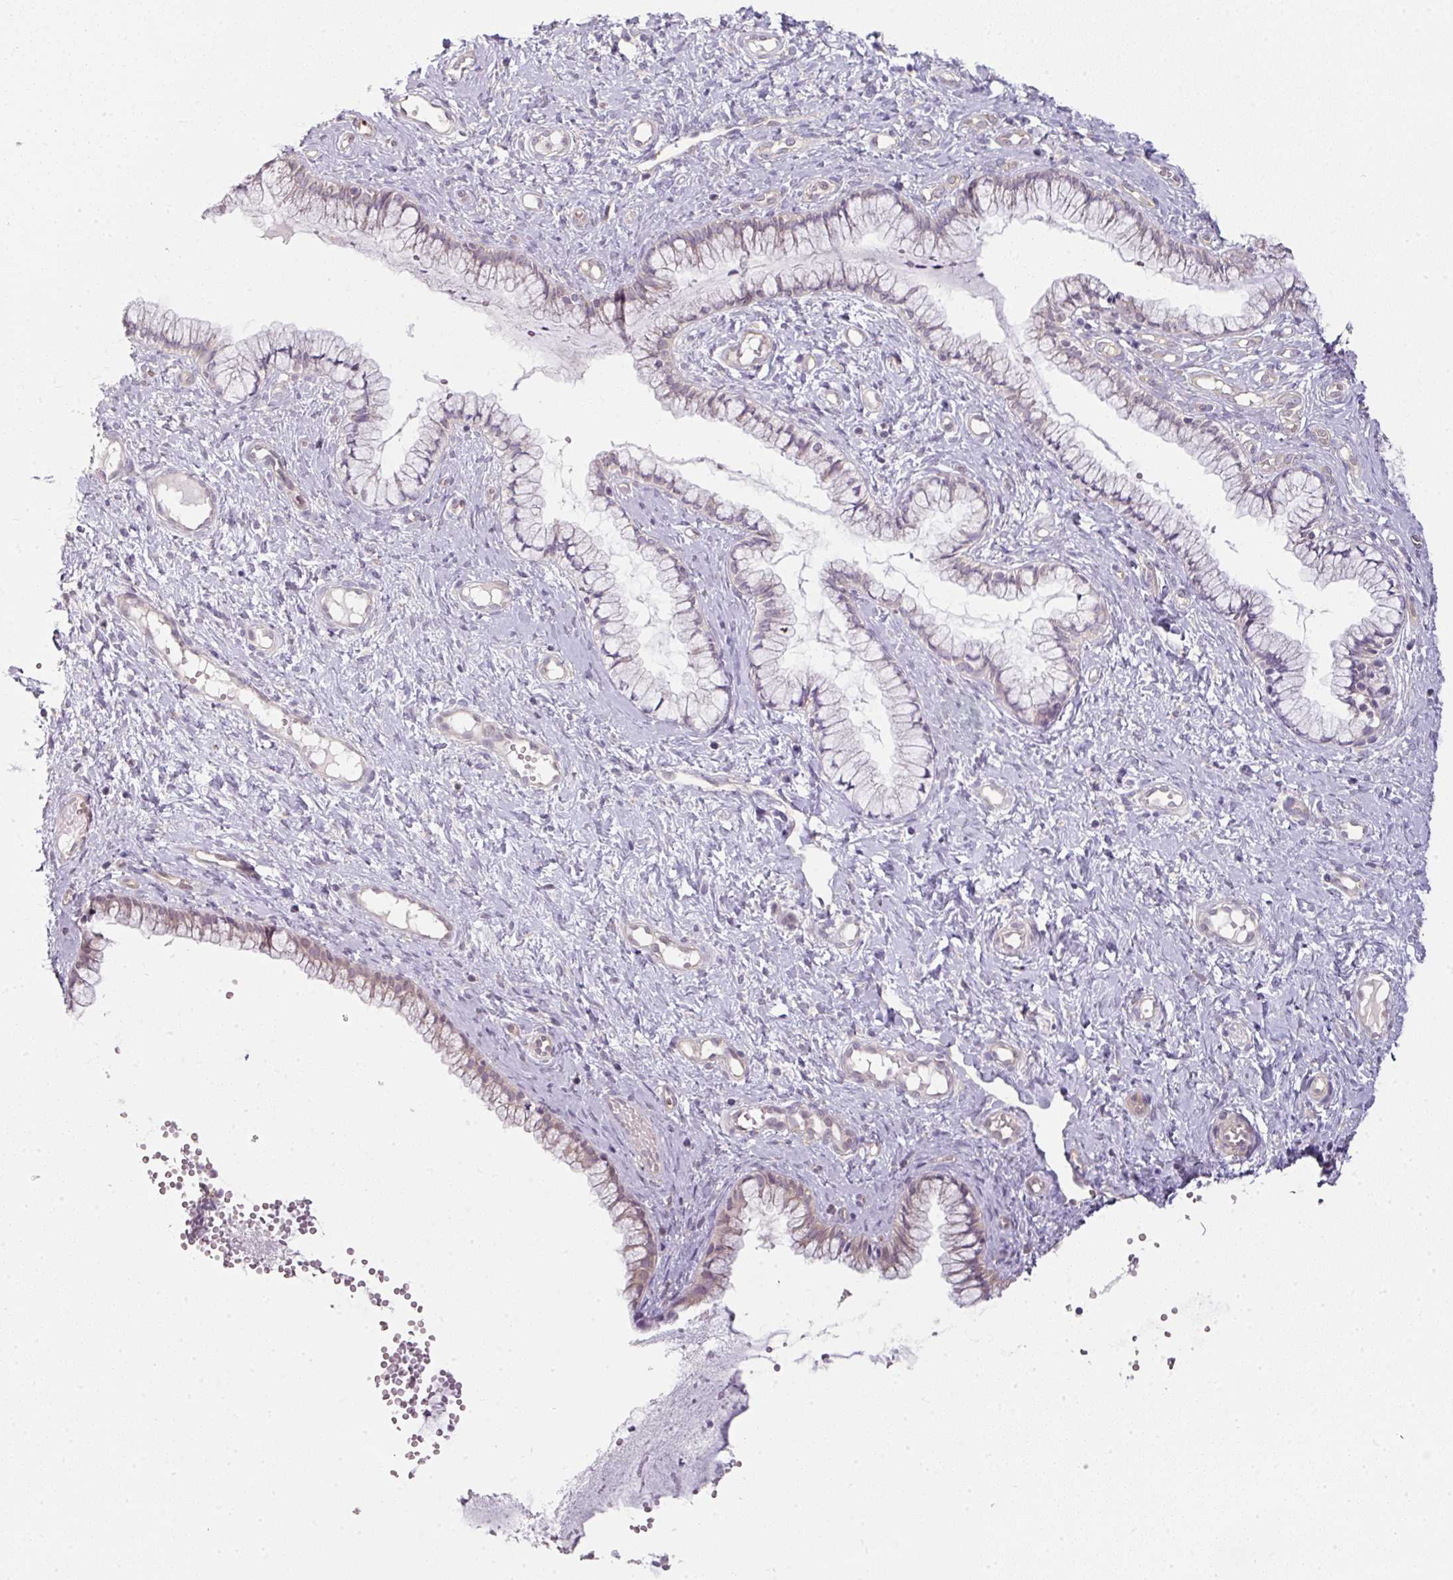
{"staining": {"intensity": "weak", "quantity": "25%-75%", "location": "cytoplasmic/membranous"}, "tissue": "cervix", "cell_type": "Glandular cells", "image_type": "normal", "snomed": [{"axis": "morphology", "description": "Normal tissue, NOS"}, {"axis": "topography", "description": "Cervix"}], "caption": "A high-resolution histopathology image shows IHC staining of normal cervix, which displays weak cytoplasmic/membranous expression in about 25%-75% of glandular cells.", "gene": "C19orf33", "patient": {"sex": "female", "age": 36}}